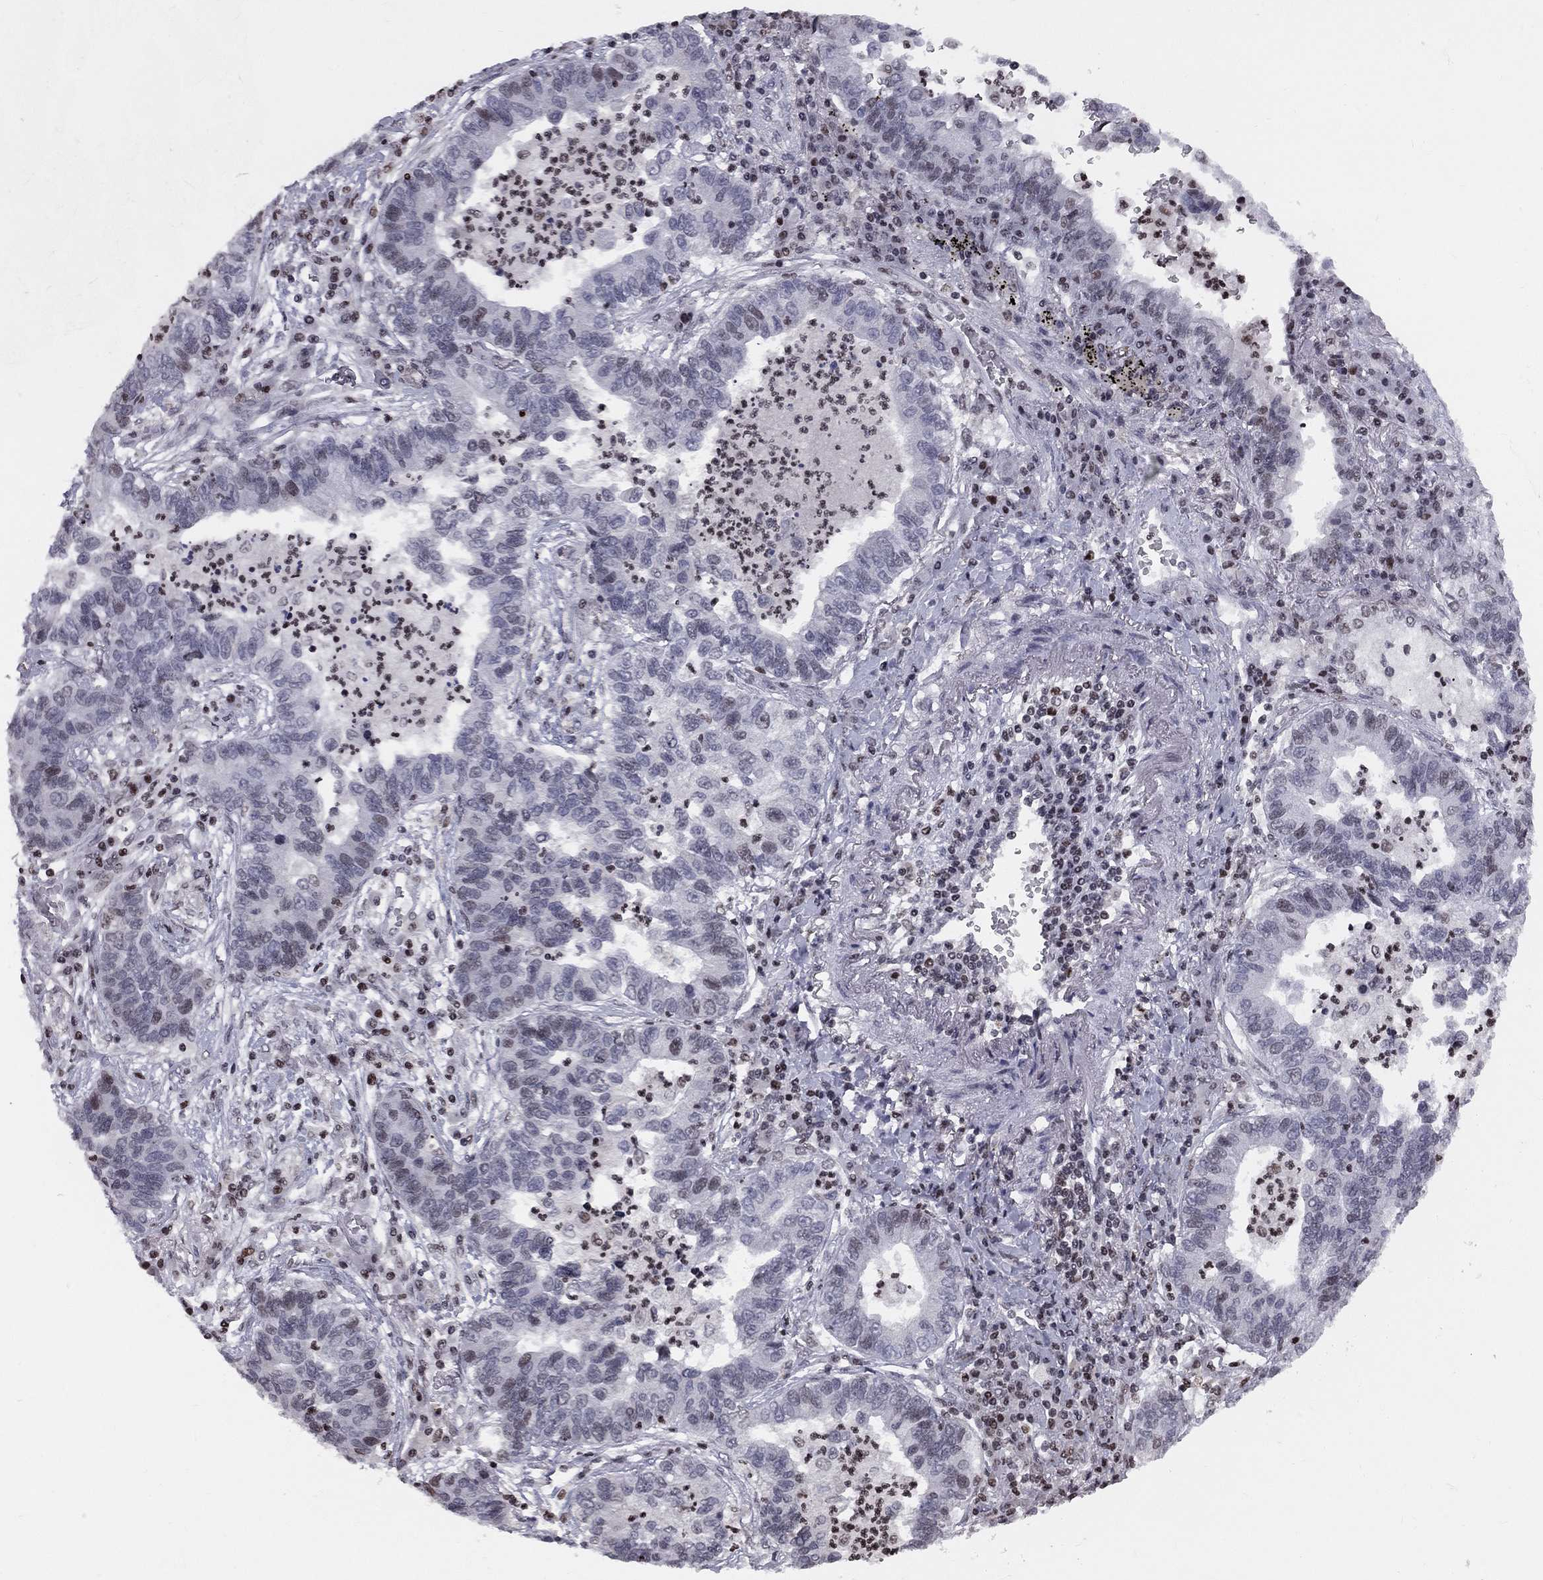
{"staining": {"intensity": "negative", "quantity": "none", "location": "none"}, "tissue": "lung cancer", "cell_type": "Tumor cells", "image_type": "cancer", "snomed": [{"axis": "morphology", "description": "Adenocarcinoma, NOS"}, {"axis": "topography", "description": "Lung"}], "caption": "Lung cancer was stained to show a protein in brown. There is no significant expression in tumor cells. (DAB immunohistochemistry (IHC) visualized using brightfield microscopy, high magnification).", "gene": "RNASEH2C", "patient": {"sex": "female", "age": 57}}